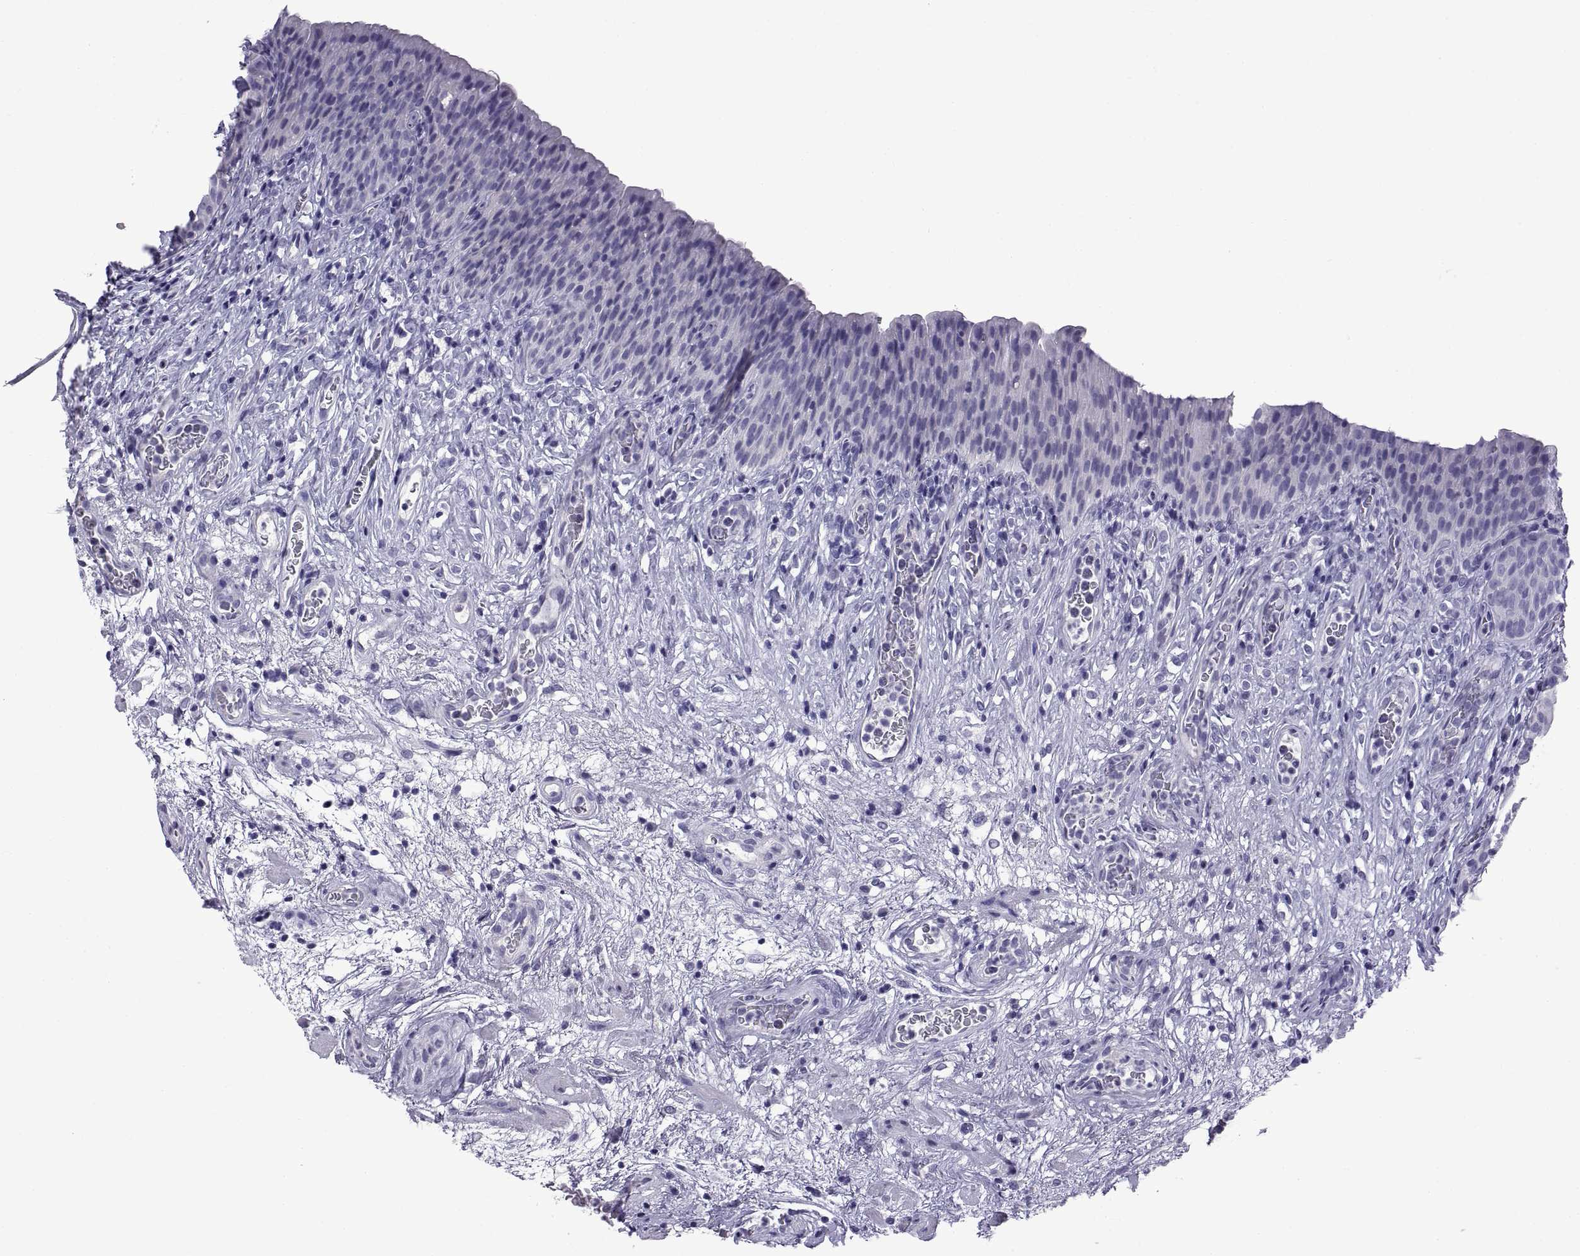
{"staining": {"intensity": "negative", "quantity": "none", "location": "none"}, "tissue": "urinary bladder", "cell_type": "Urothelial cells", "image_type": "normal", "snomed": [{"axis": "morphology", "description": "Normal tissue, NOS"}, {"axis": "topography", "description": "Urinary bladder"}], "caption": "Urothelial cells show no significant positivity in normal urinary bladder.", "gene": "SPDYE10", "patient": {"sex": "male", "age": 76}}